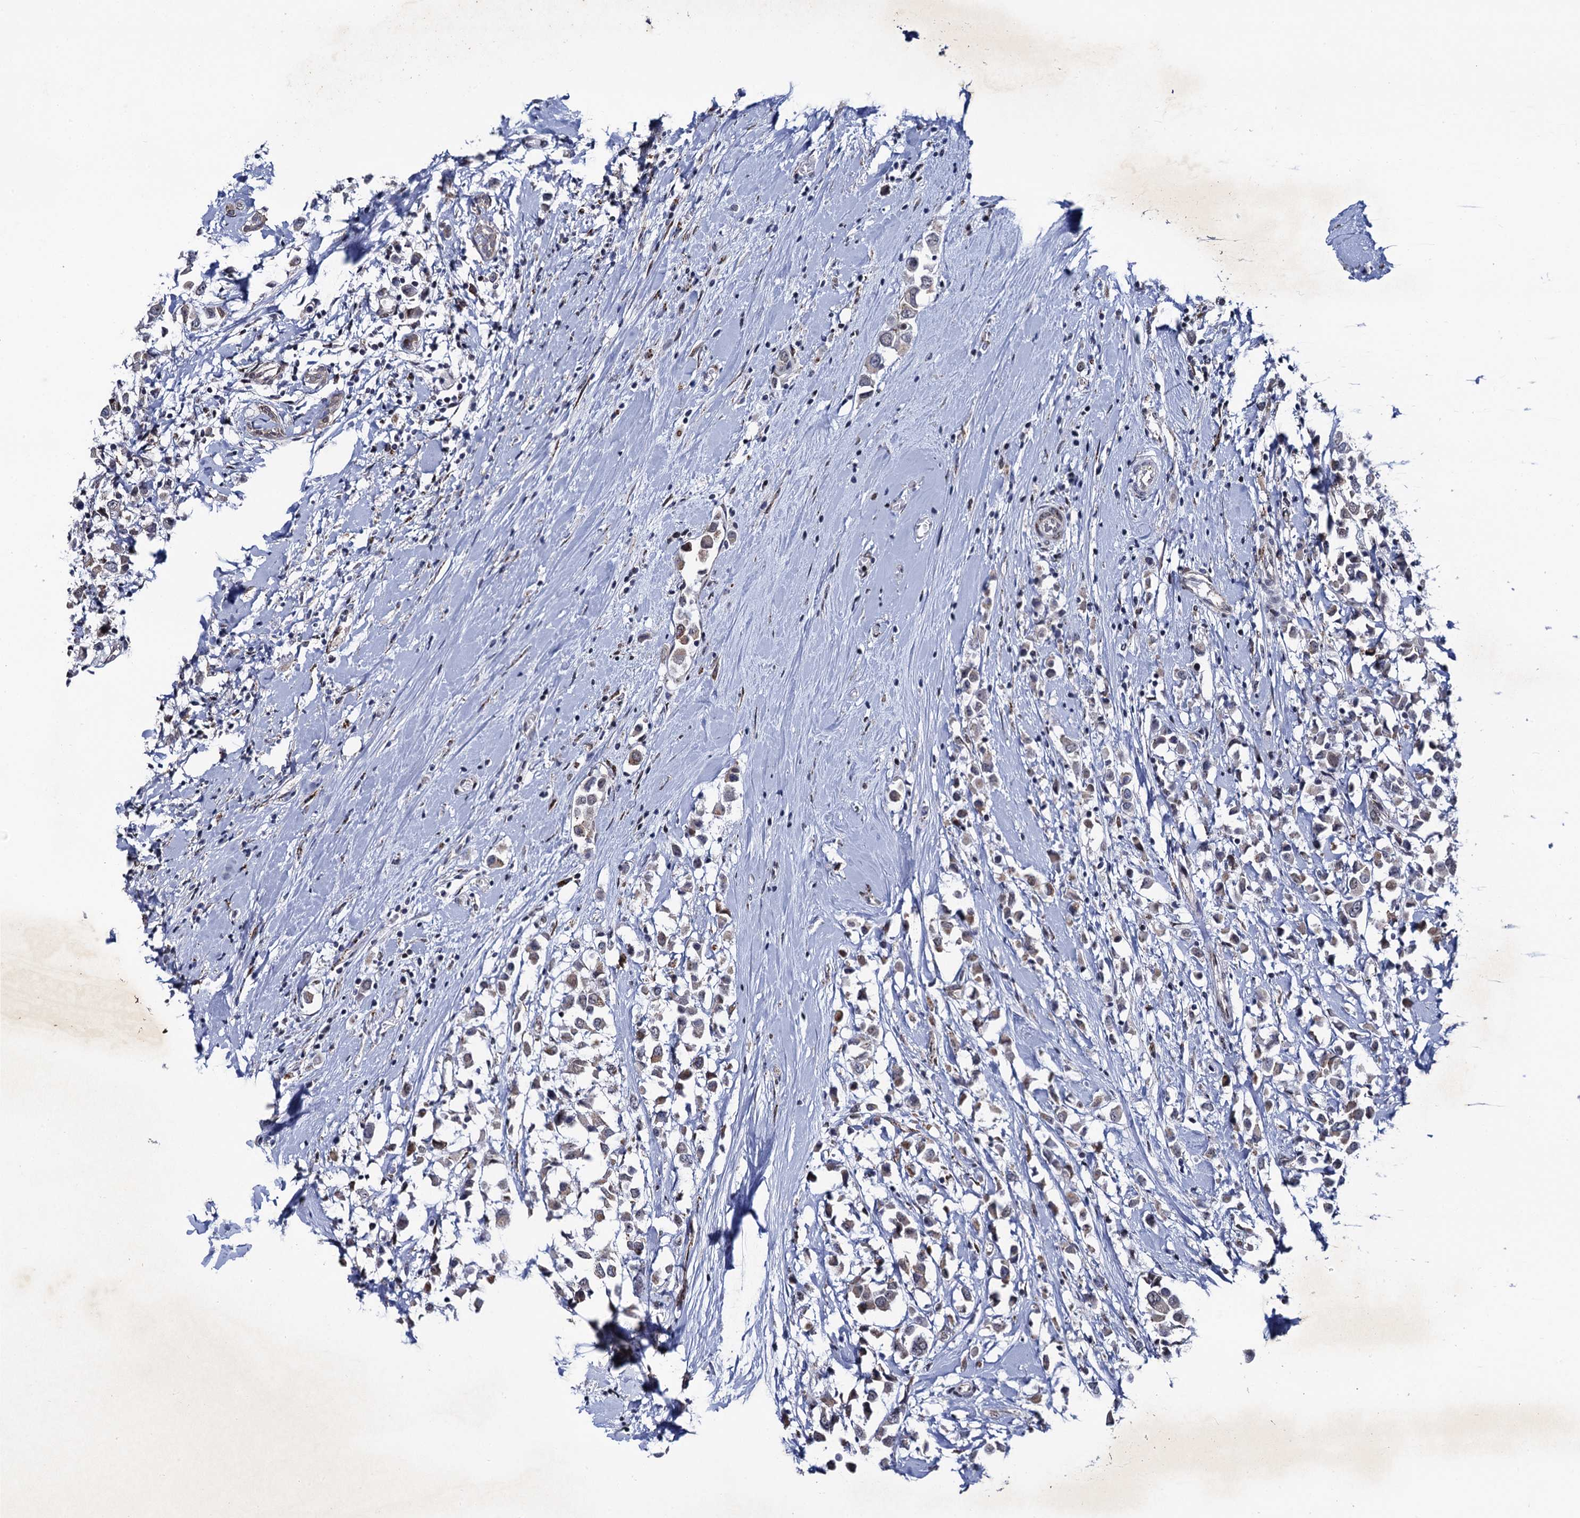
{"staining": {"intensity": "weak", "quantity": "25%-75%", "location": "cytoplasmic/membranous"}, "tissue": "breast cancer", "cell_type": "Tumor cells", "image_type": "cancer", "snomed": [{"axis": "morphology", "description": "Duct carcinoma"}, {"axis": "topography", "description": "Breast"}], "caption": "Breast cancer (infiltrating ductal carcinoma) stained with DAB (3,3'-diaminobenzidine) IHC demonstrates low levels of weak cytoplasmic/membranous expression in approximately 25%-75% of tumor cells.", "gene": "THAP2", "patient": {"sex": "female", "age": 61}}